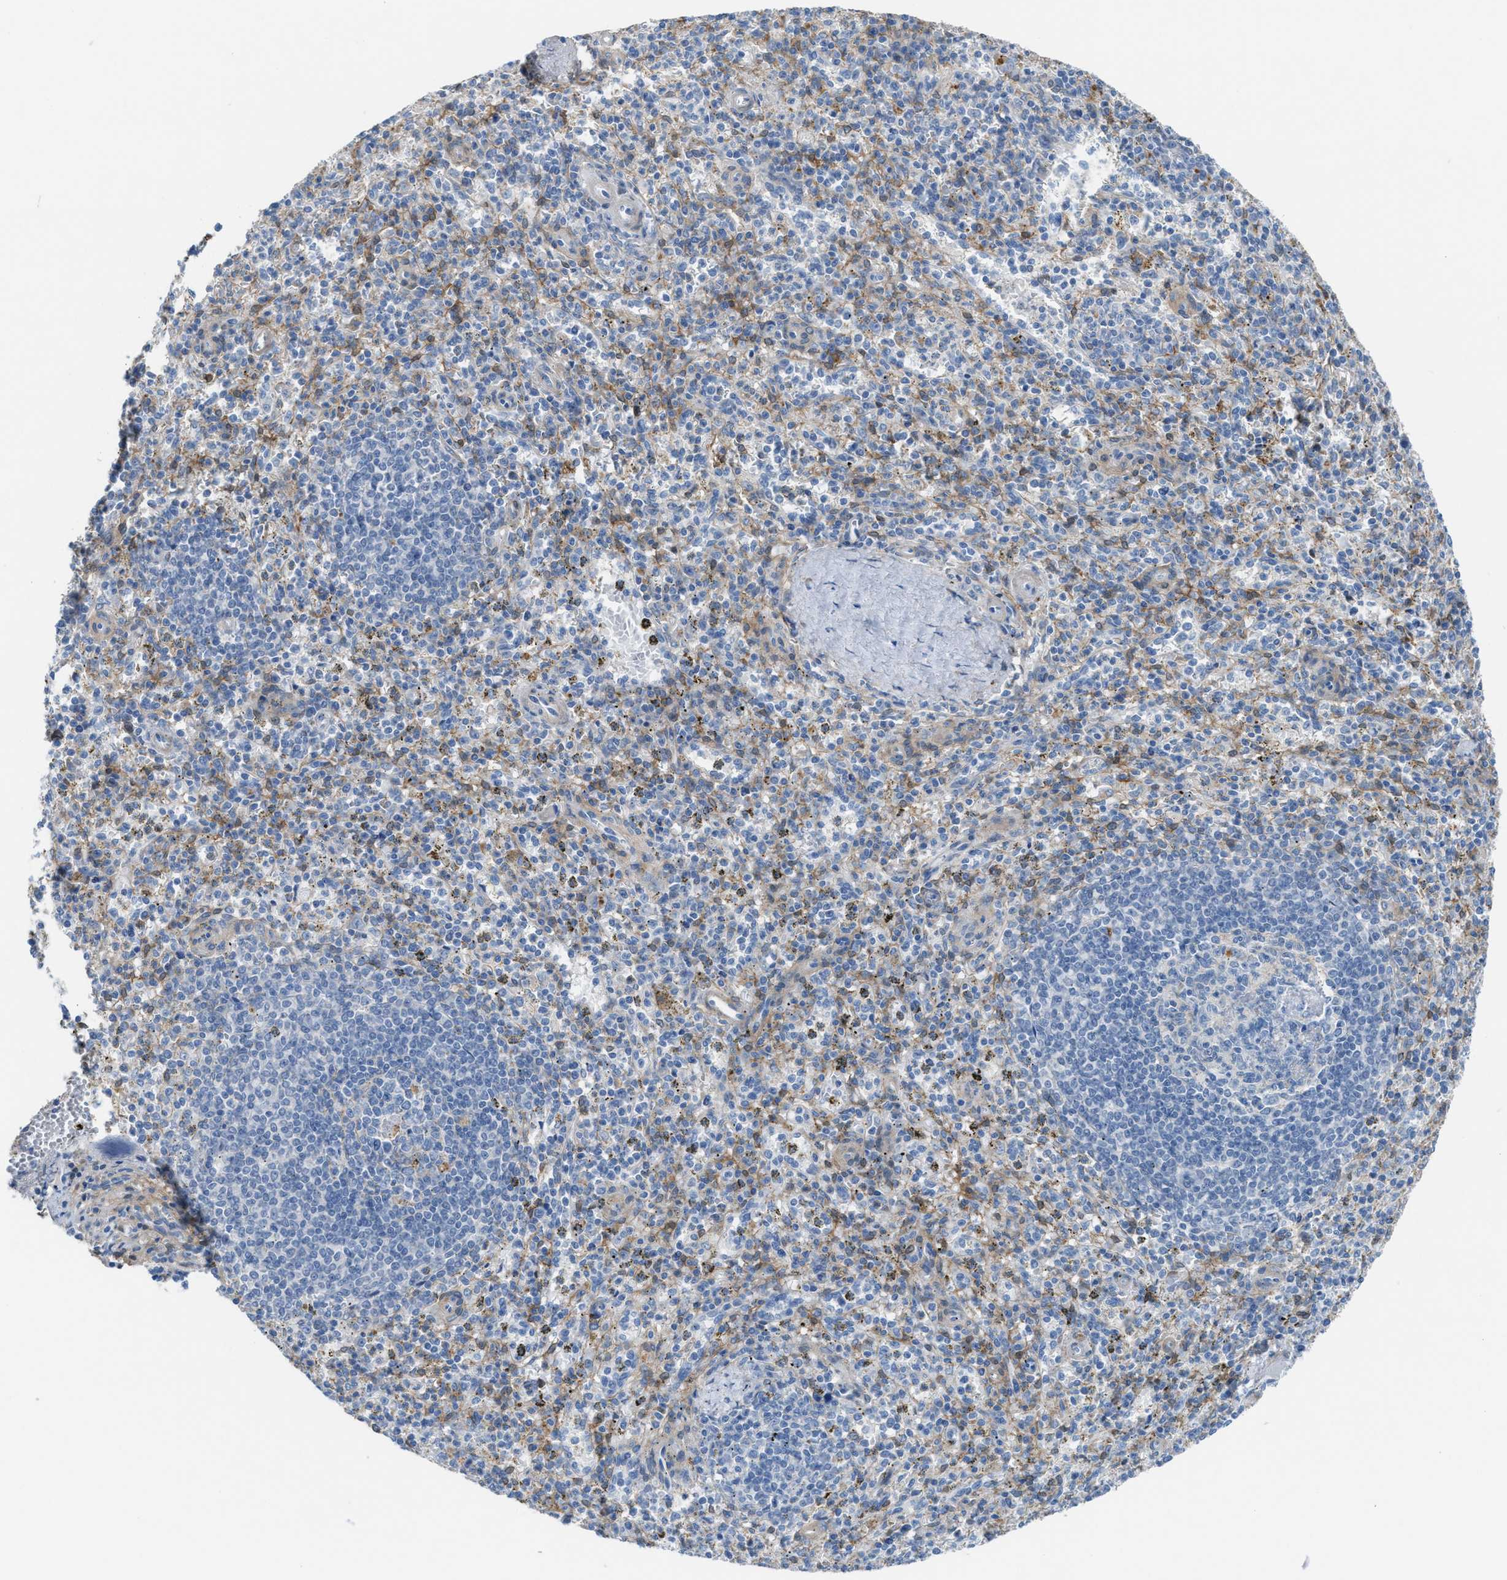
{"staining": {"intensity": "weak", "quantity": "<25%", "location": "cytoplasmic/membranous"}, "tissue": "spleen", "cell_type": "Cells in red pulp", "image_type": "normal", "snomed": [{"axis": "morphology", "description": "Normal tissue, NOS"}, {"axis": "topography", "description": "Spleen"}], "caption": "The photomicrograph exhibits no staining of cells in red pulp in normal spleen. (DAB (3,3'-diaminobenzidine) immunohistochemistry with hematoxylin counter stain).", "gene": "ASPA", "patient": {"sex": "male", "age": 72}}